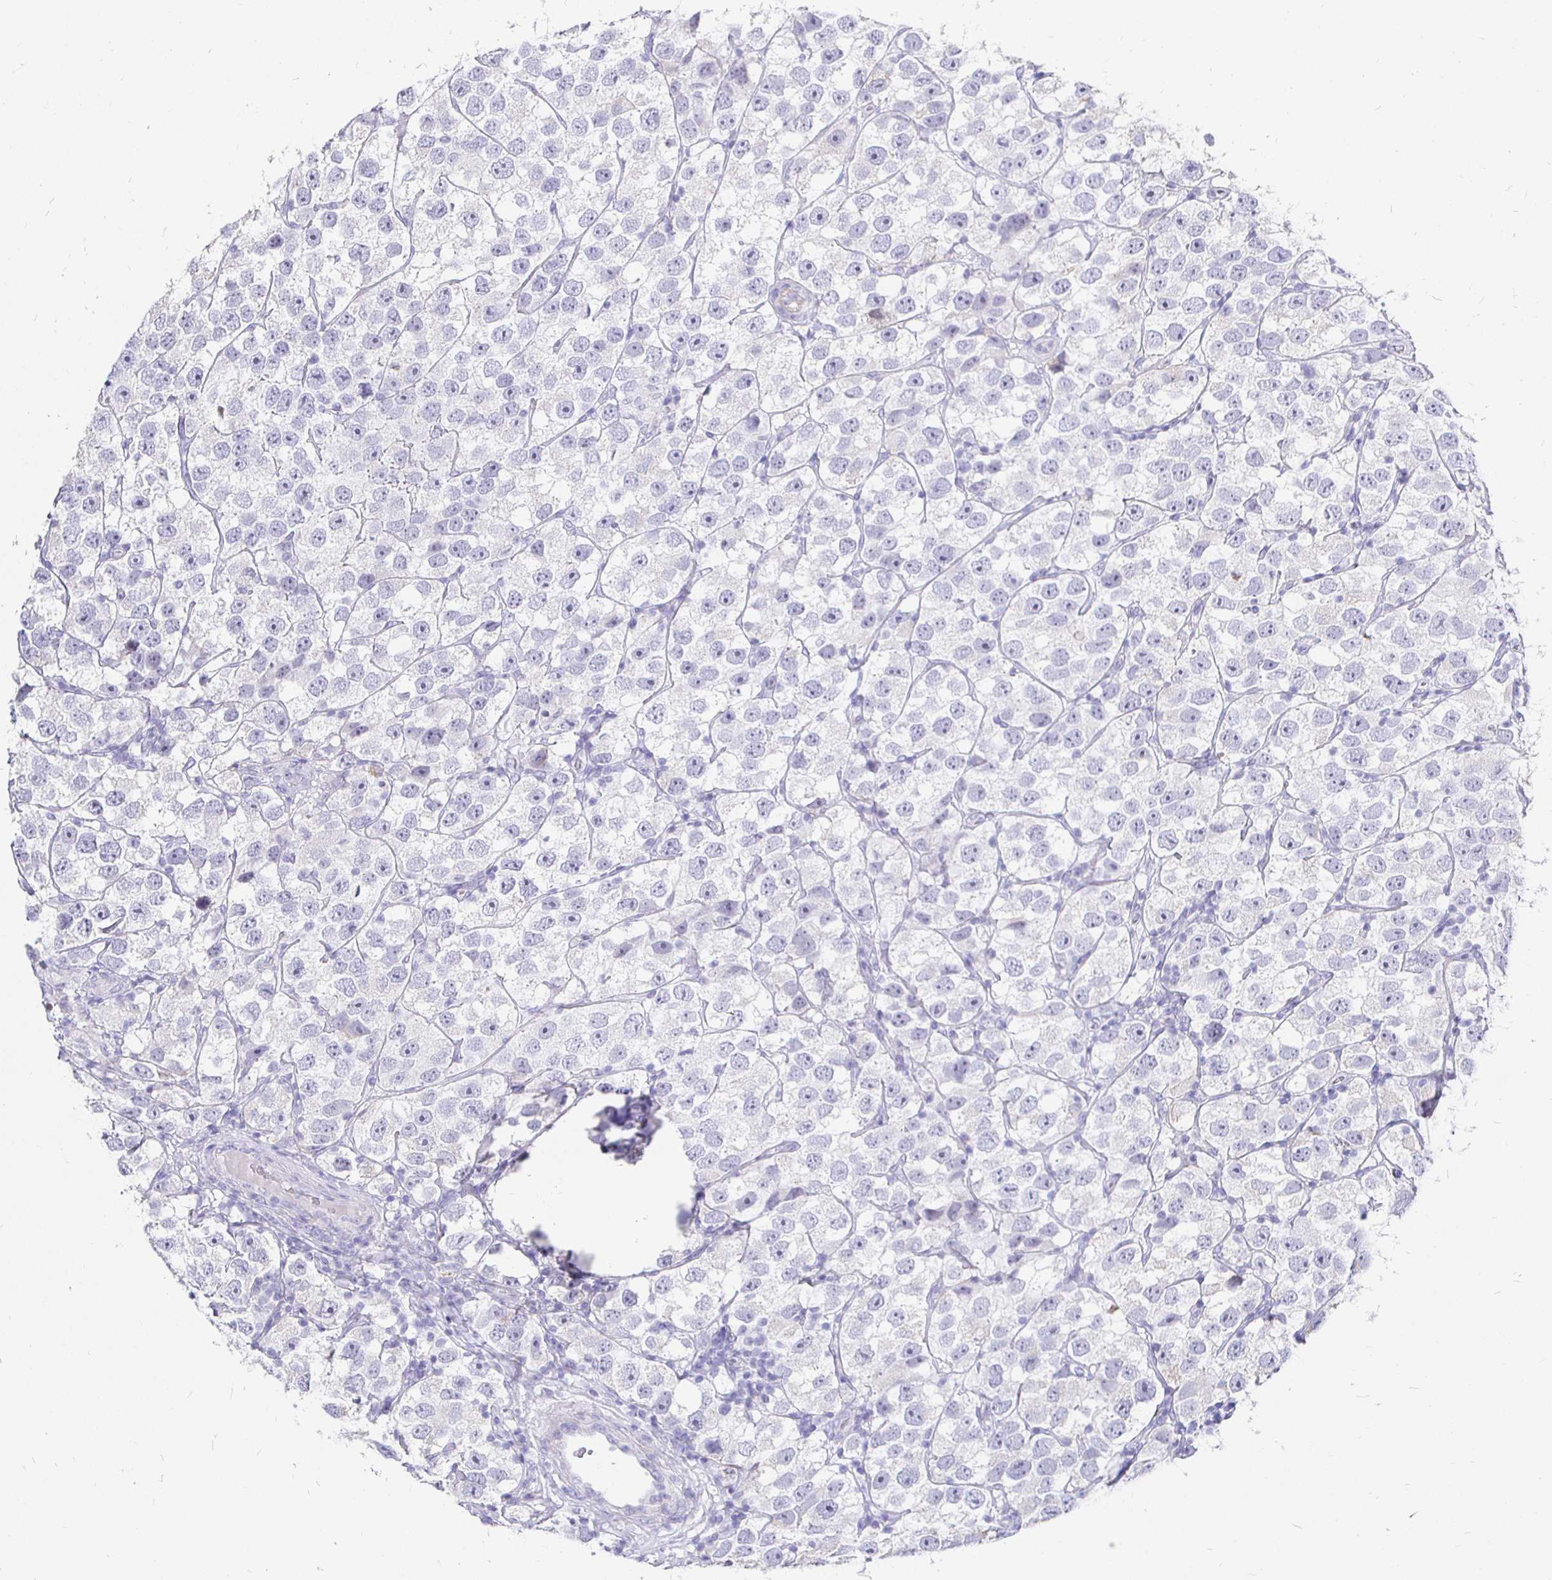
{"staining": {"intensity": "negative", "quantity": "none", "location": "none"}, "tissue": "testis cancer", "cell_type": "Tumor cells", "image_type": "cancer", "snomed": [{"axis": "morphology", "description": "Seminoma, NOS"}, {"axis": "topography", "description": "Testis"}], "caption": "A histopathology image of human testis cancer (seminoma) is negative for staining in tumor cells.", "gene": "CR2", "patient": {"sex": "male", "age": 26}}